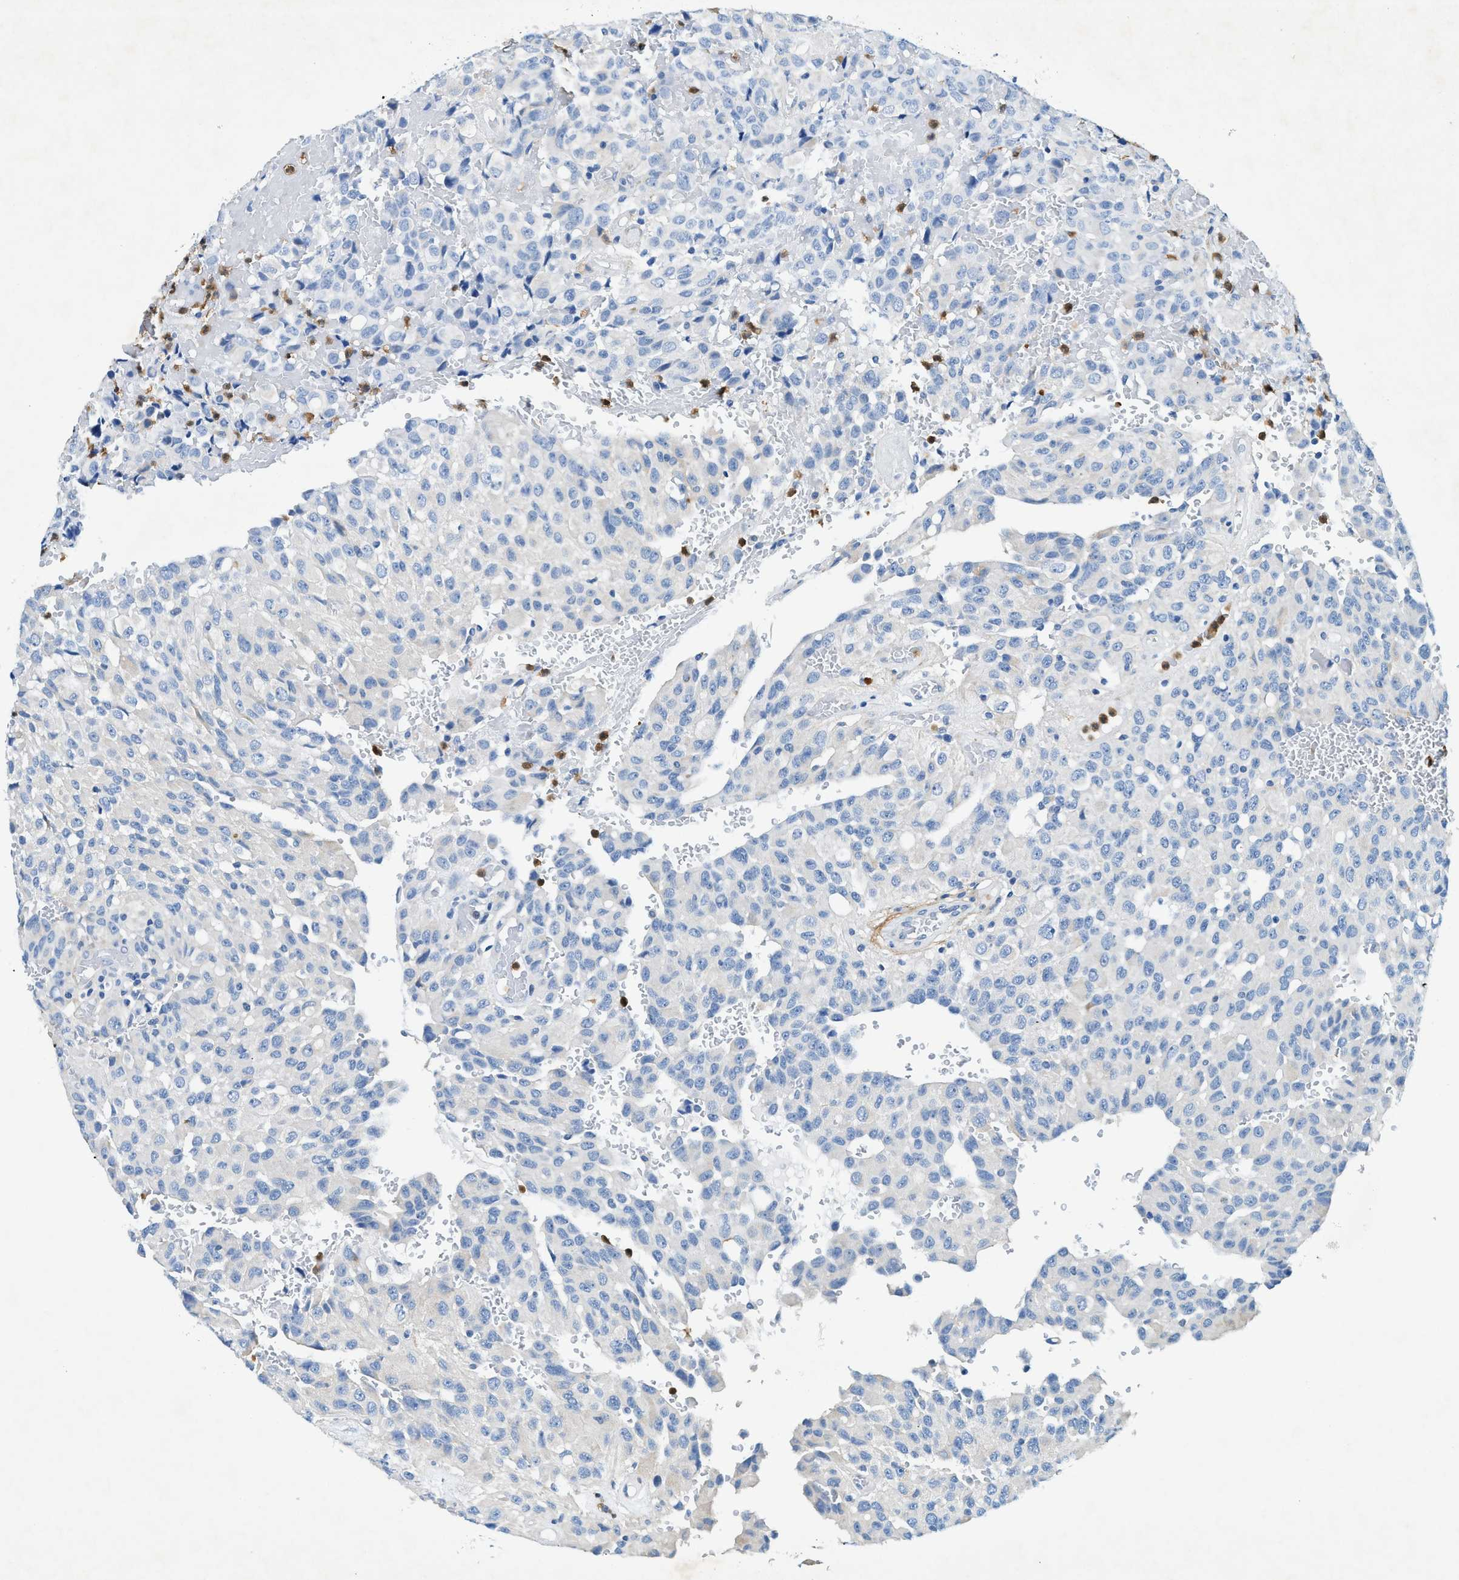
{"staining": {"intensity": "negative", "quantity": "none", "location": "none"}, "tissue": "glioma", "cell_type": "Tumor cells", "image_type": "cancer", "snomed": [{"axis": "morphology", "description": "Glioma, malignant, High grade"}, {"axis": "topography", "description": "Brain"}], "caption": "High power microscopy image of an immunohistochemistry (IHC) image of malignant glioma (high-grade), revealing no significant positivity in tumor cells. Brightfield microscopy of immunohistochemistry (IHC) stained with DAB (brown) and hematoxylin (blue), captured at high magnification.", "gene": "ZDHHC13", "patient": {"sex": "male", "age": 32}}